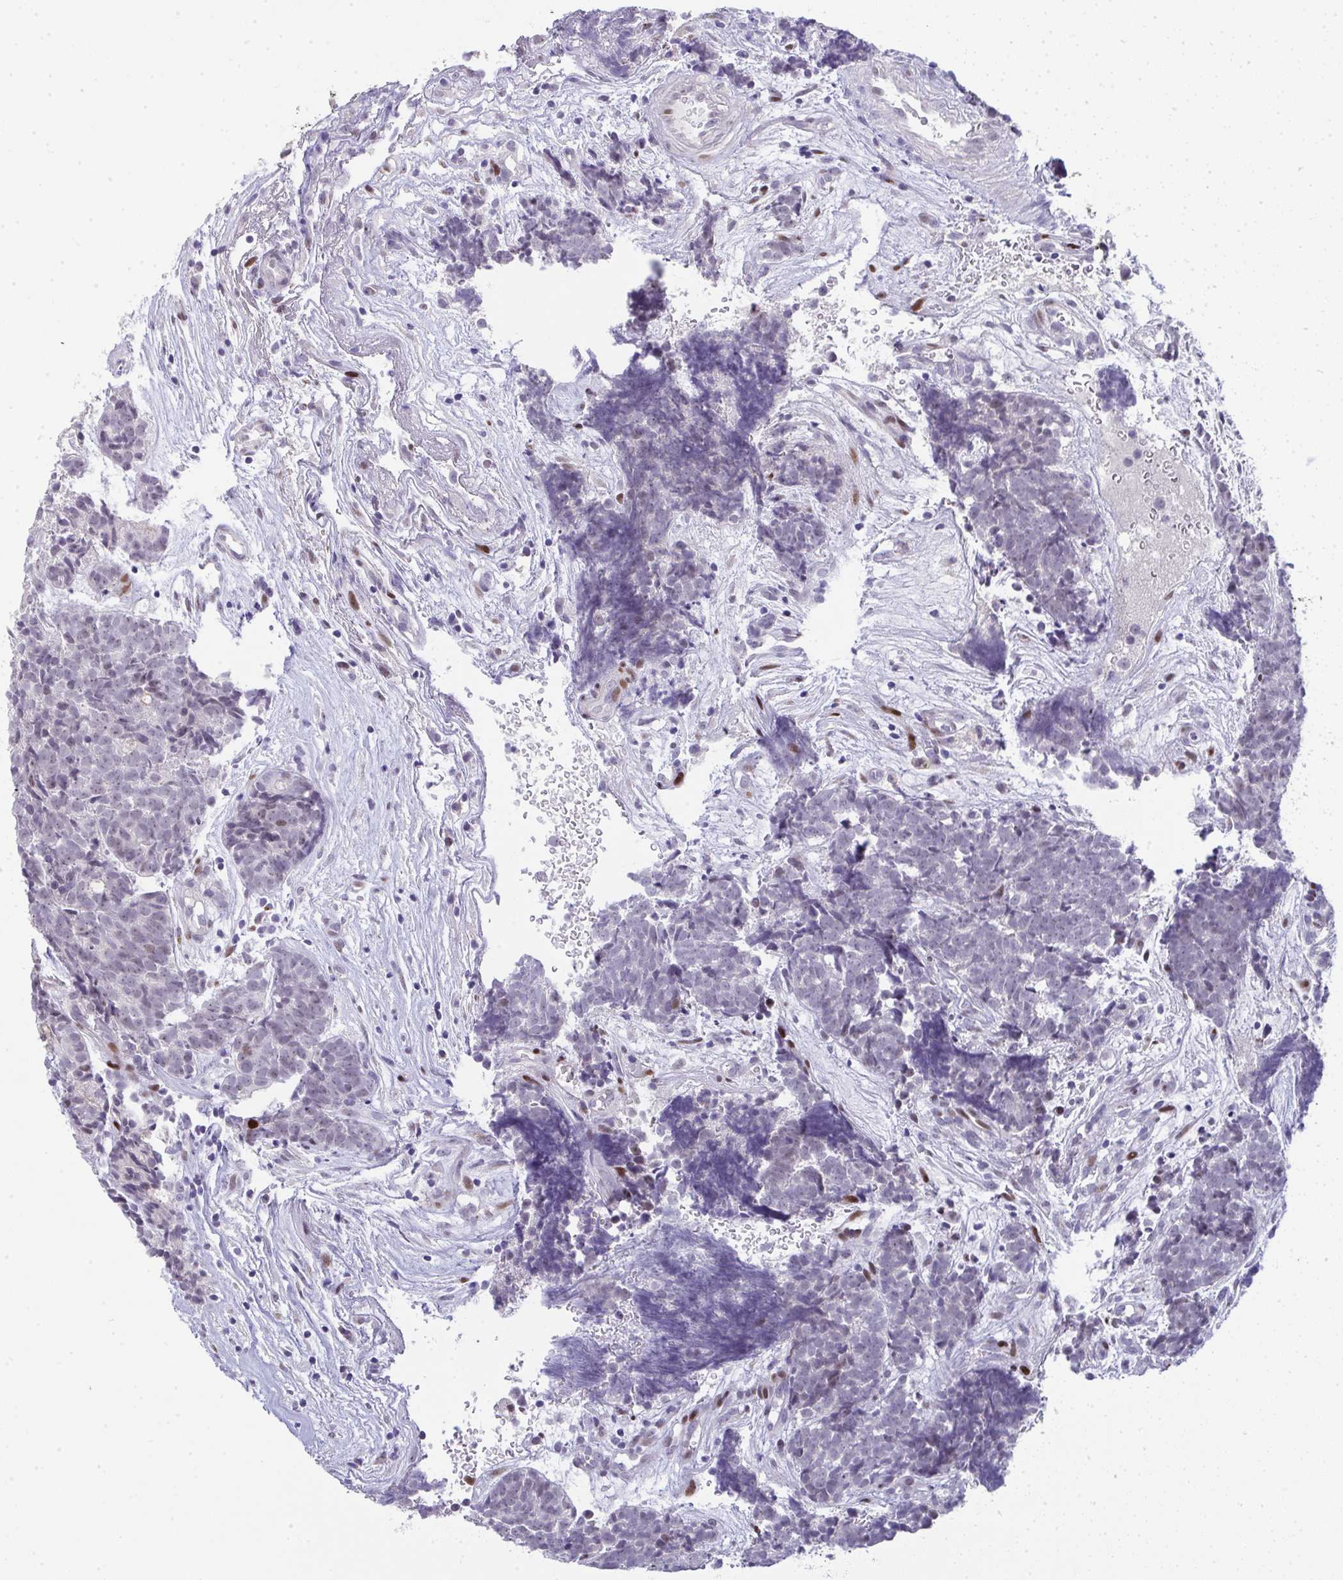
{"staining": {"intensity": "negative", "quantity": "none", "location": "none"}, "tissue": "head and neck cancer", "cell_type": "Tumor cells", "image_type": "cancer", "snomed": [{"axis": "morphology", "description": "Adenocarcinoma, NOS"}, {"axis": "topography", "description": "Head-Neck"}], "caption": "This is an IHC image of head and neck adenocarcinoma. There is no staining in tumor cells.", "gene": "GALNT16", "patient": {"sex": "female", "age": 81}}